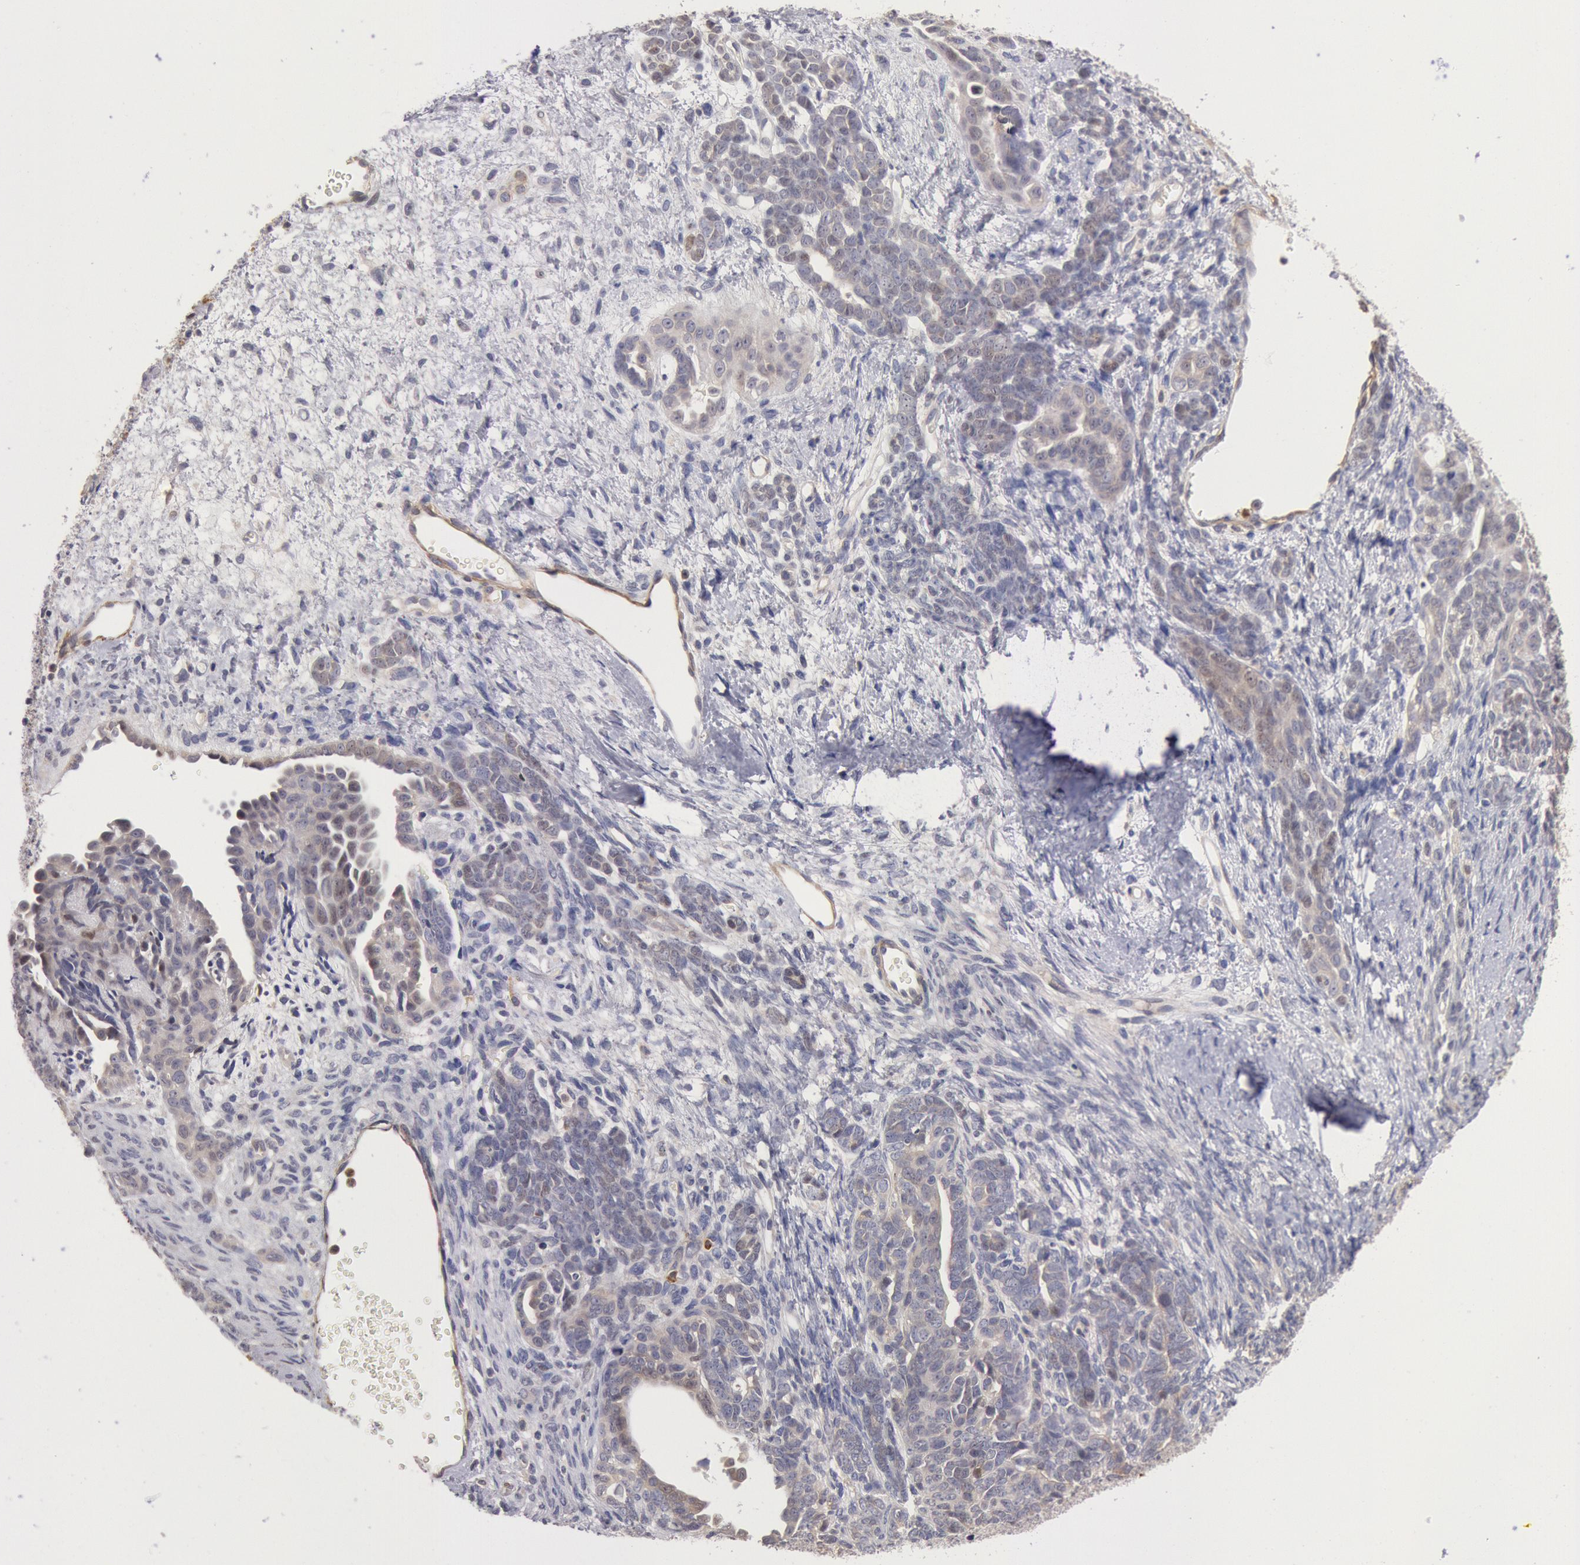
{"staining": {"intensity": "weak", "quantity": "<25%", "location": "cytoplasmic/membranous"}, "tissue": "endometrial cancer", "cell_type": "Tumor cells", "image_type": "cancer", "snomed": [{"axis": "morphology", "description": "Neoplasm, malignant, NOS"}, {"axis": "topography", "description": "Endometrium"}], "caption": "A micrograph of human endometrial cancer is negative for staining in tumor cells. (Brightfield microscopy of DAB (3,3'-diaminobenzidine) immunohistochemistry (IHC) at high magnification).", "gene": "TMED8", "patient": {"sex": "female", "age": 74}}